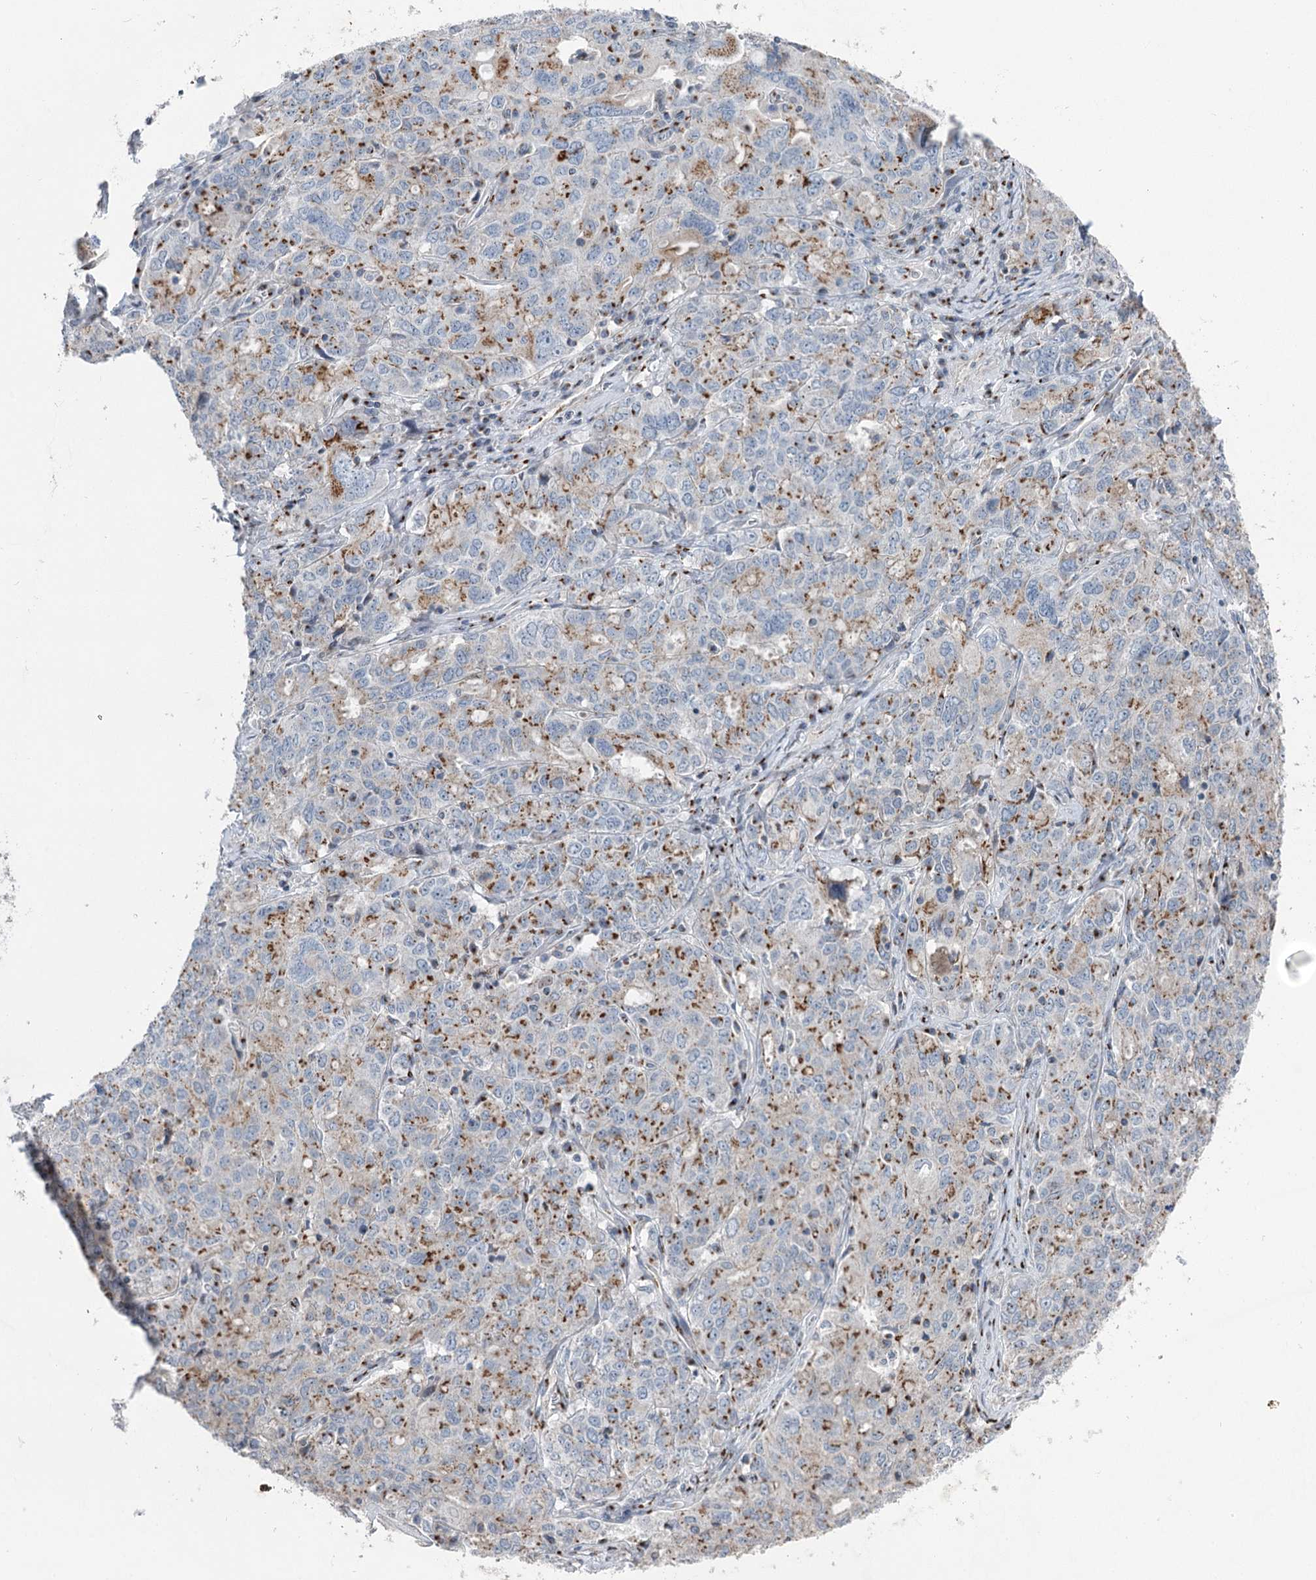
{"staining": {"intensity": "moderate", "quantity": ">75%", "location": "cytoplasmic/membranous"}, "tissue": "ovarian cancer", "cell_type": "Tumor cells", "image_type": "cancer", "snomed": [{"axis": "morphology", "description": "Carcinoma, endometroid"}, {"axis": "topography", "description": "Ovary"}], "caption": "This photomicrograph displays immunohistochemistry staining of ovarian cancer (endometroid carcinoma), with medium moderate cytoplasmic/membranous expression in approximately >75% of tumor cells.", "gene": "ITIH5", "patient": {"sex": "female", "age": 62}}